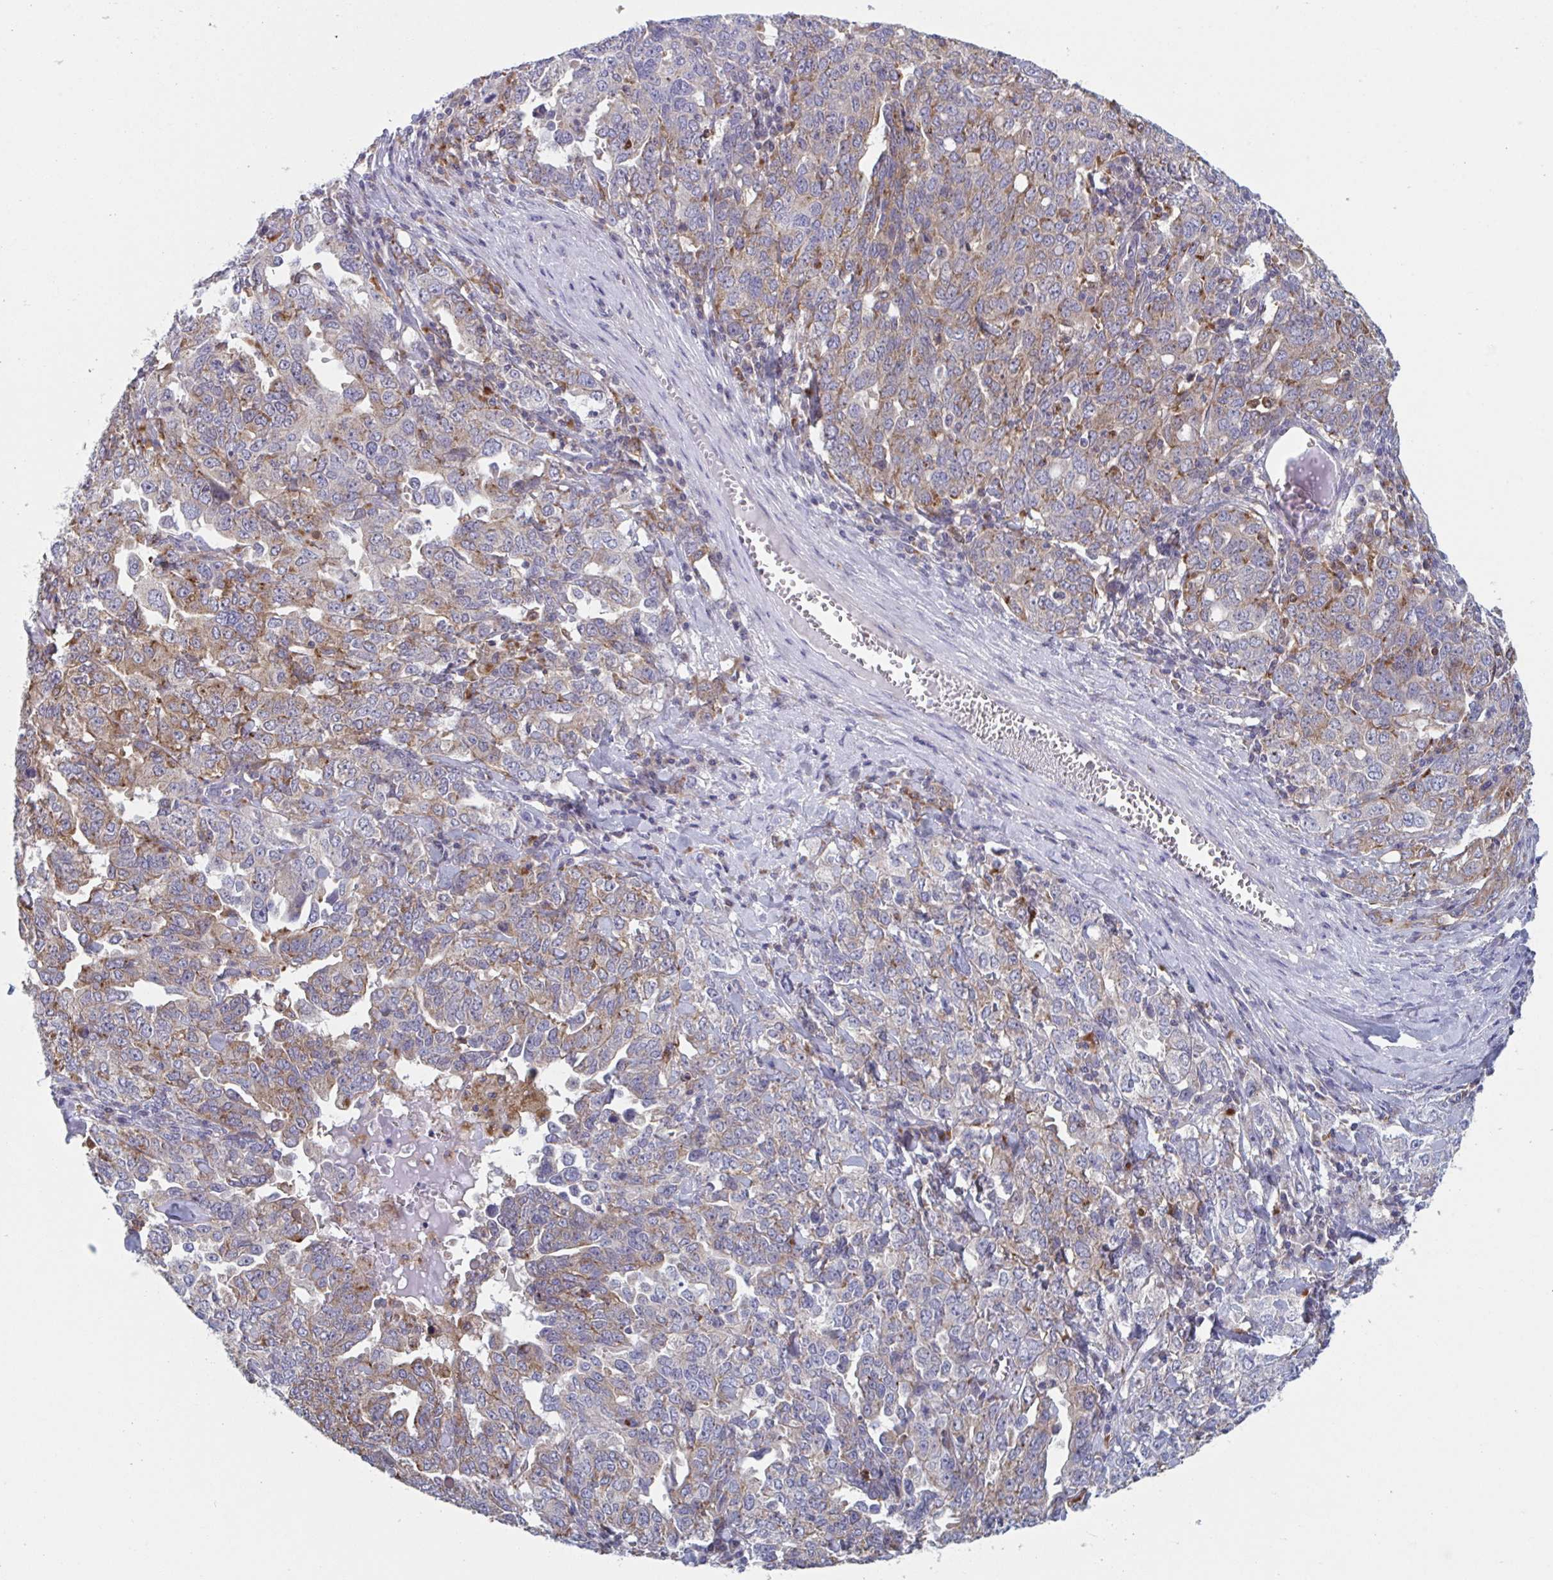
{"staining": {"intensity": "moderate", "quantity": "25%-75%", "location": "cytoplasmic/membranous"}, "tissue": "ovarian cancer", "cell_type": "Tumor cells", "image_type": "cancer", "snomed": [{"axis": "morphology", "description": "Carcinoma, endometroid"}, {"axis": "topography", "description": "Ovary"}], "caption": "Protein expression by immunohistochemistry (IHC) shows moderate cytoplasmic/membranous expression in about 25%-75% of tumor cells in ovarian cancer.", "gene": "NIPSNAP1", "patient": {"sex": "female", "age": 62}}